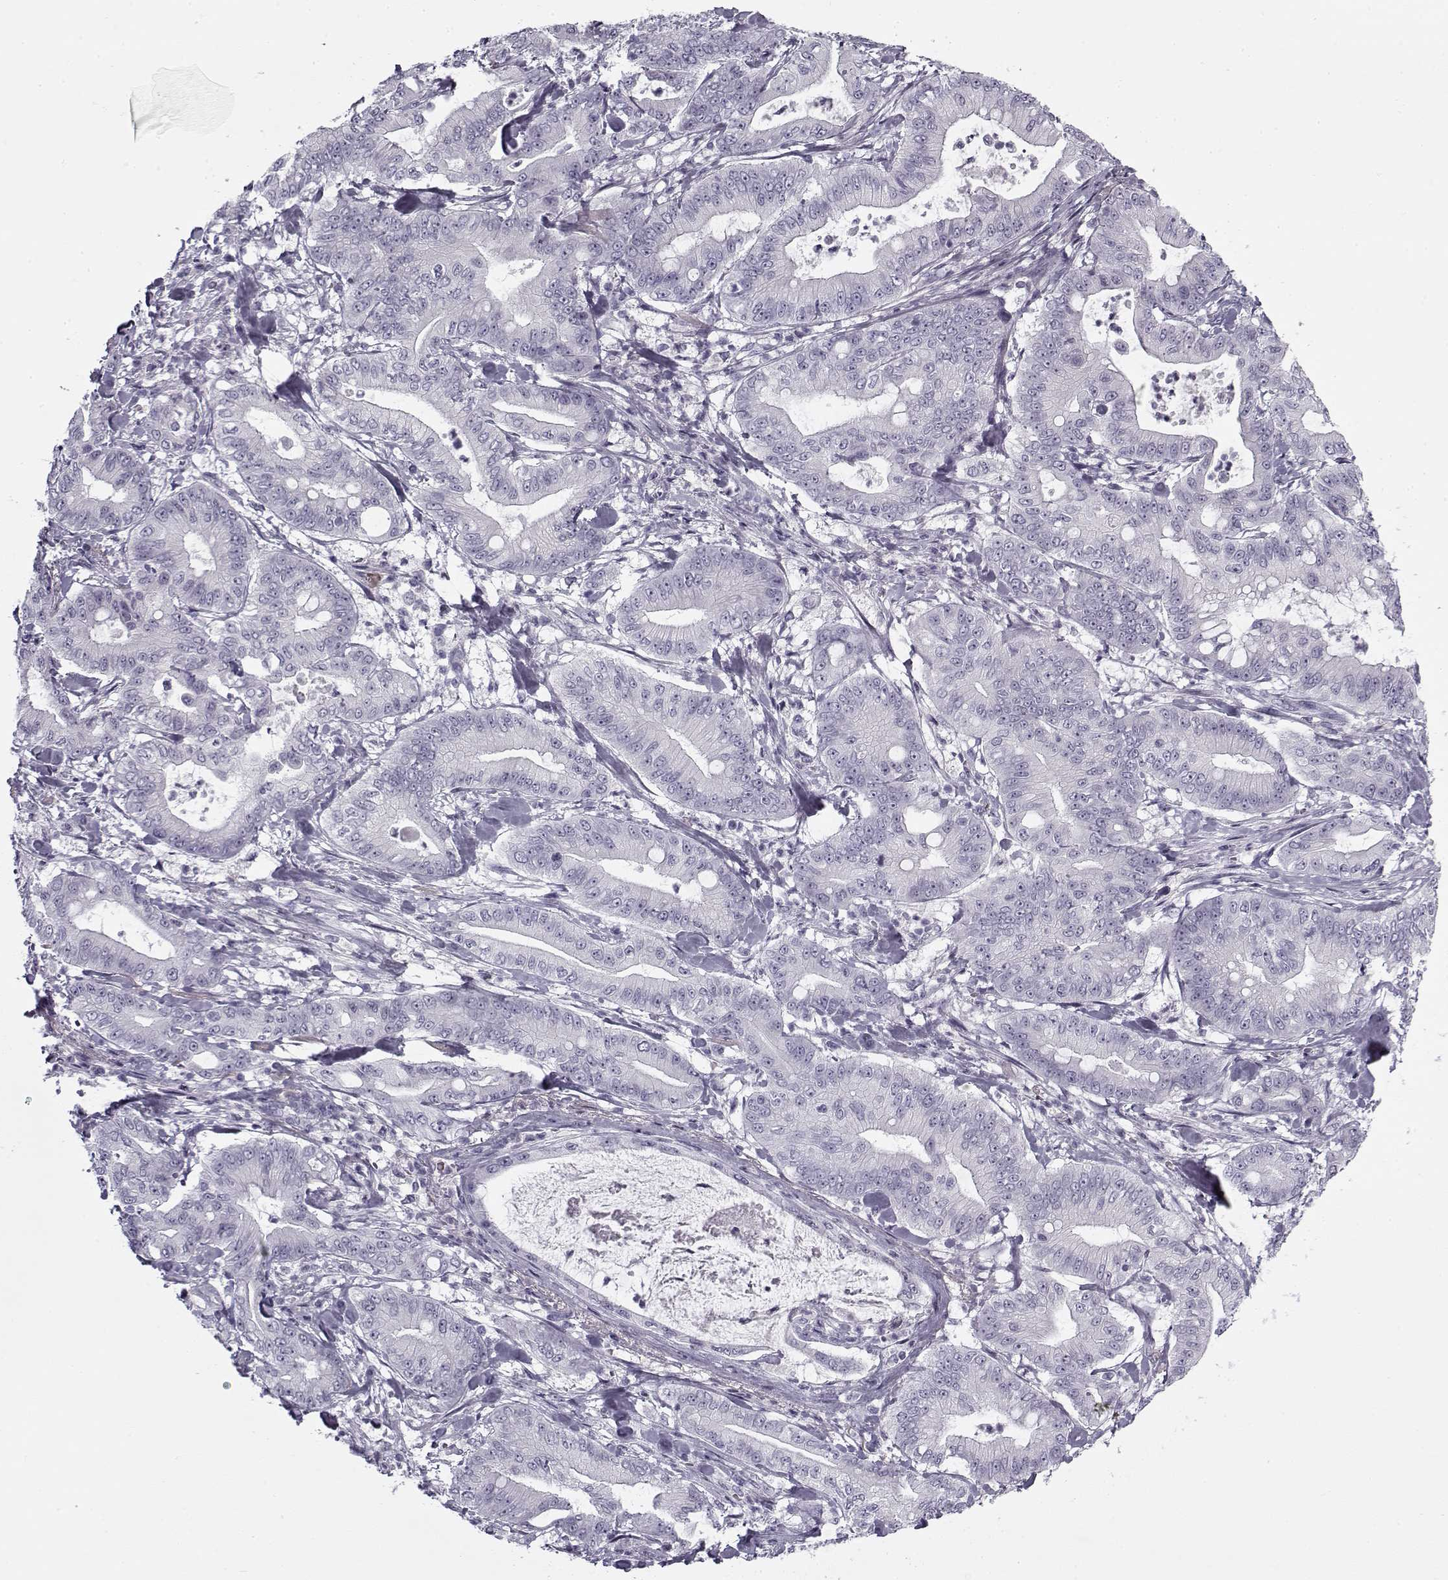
{"staining": {"intensity": "negative", "quantity": "none", "location": "none"}, "tissue": "pancreatic cancer", "cell_type": "Tumor cells", "image_type": "cancer", "snomed": [{"axis": "morphology", "description": "Adenocarcinoma, NOS"}, {"axis": "topography", "description": "Pancreas"}], "caption": "Micrograph shows no significant protein expression in tumor cells of pancreatic cancer (adenocarcinoma).", "gene": "SNCA", "patient": {"sex": "male", "age": 71}}